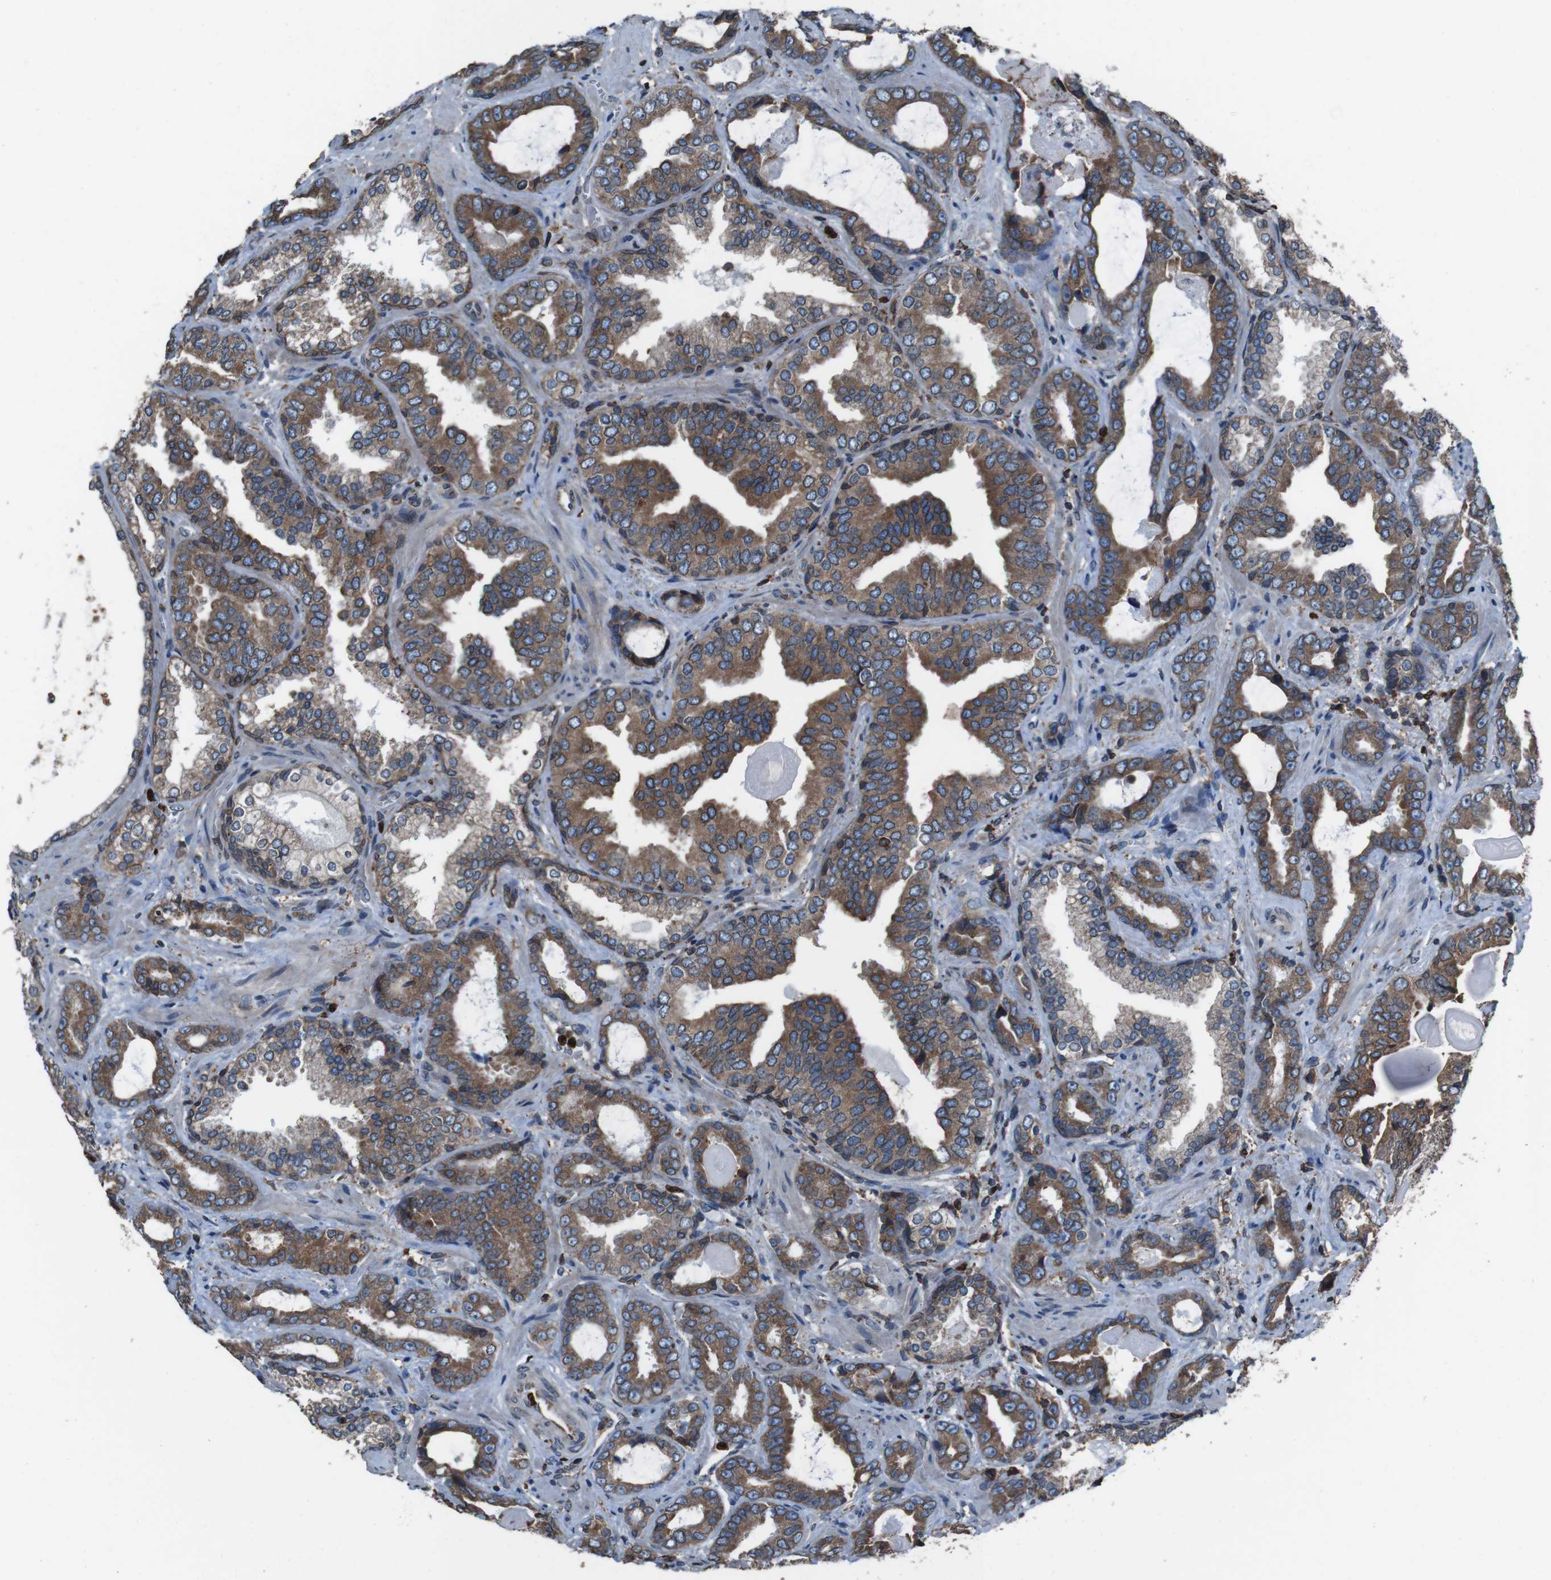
{"staining": {"intensity": "moderate", "quantity": ">75%", "location": "cytoplasmic/membranous"}, "tissue": "prostate cancer", "cell_type": "Tumor cells", "image_type": "cancer", "snomed": [{"axis": "morphology", "description": "Adenocarcinoma, Low grade"}, {"axis": "topography", "description": "Prostate"}], "caption": "Human prostate cancer (low-grade adenocarcinoma) stained for a protein (brown) exhibits moderate cytoplasmic/membranous positive staining in approximately >75% of tumor cells.", "gene": "APMAP", "patient": {"sex": "male", "age": 60}}